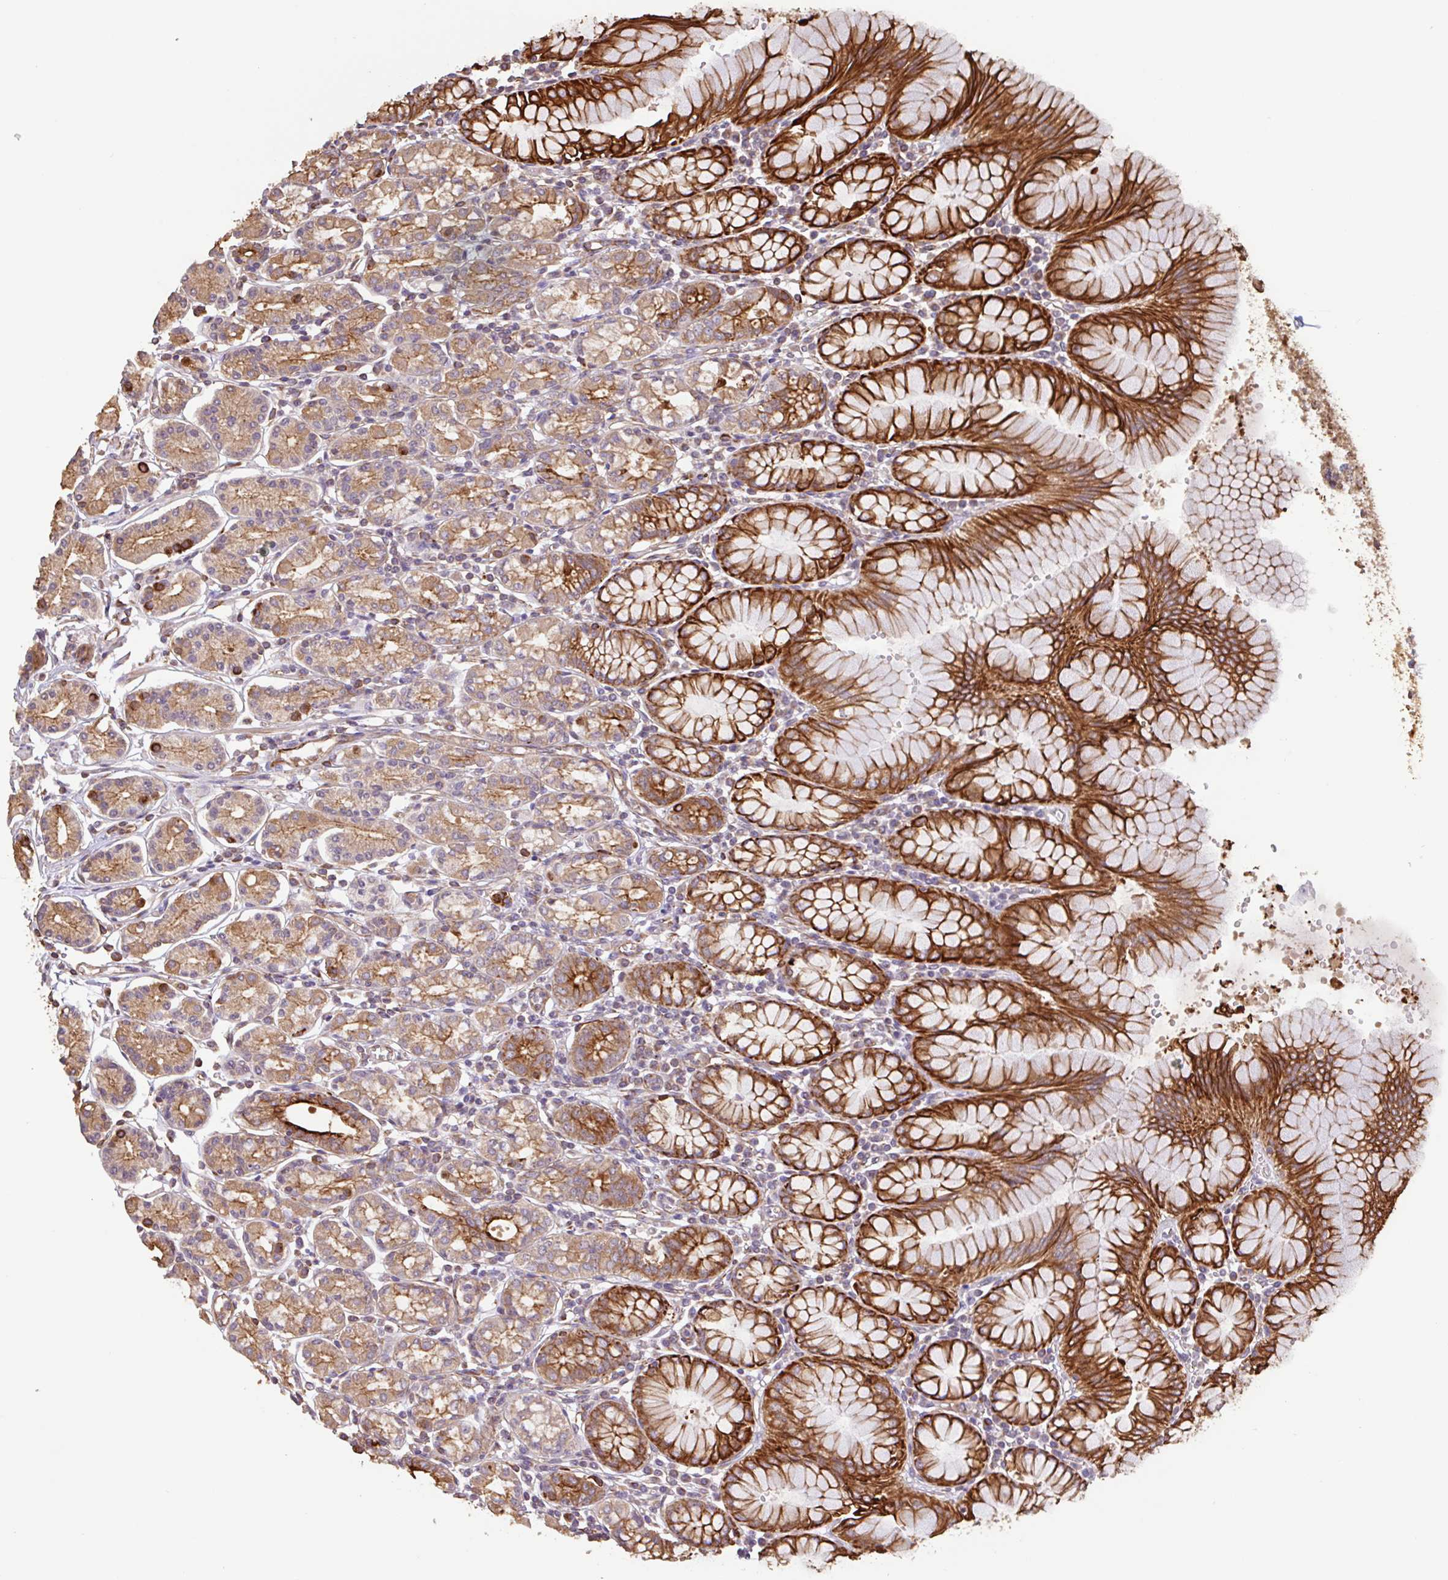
{"staining": {"intensity": "strong", "quantity": ">75%", "location": "cytoplasmic/membranous"}, "tissue": "stomach", "cell_type": "Glandular cells", "image_type": "normal", "snomed": [{"axis": "morphology", "description": "Normal tissue, NOS"}, {"axis": "topography", "description": "Stomach"}], "caption": "Stomach stained with immunohistochemistry (IHC) reveals strong cytoplasmic/membranous positivity in about >75% of glandular cells. (DAB IHC with brightfield microscopy, high magnification).", "gene": "ZNF790", "patient": {"sex": "female", "age": 62}}